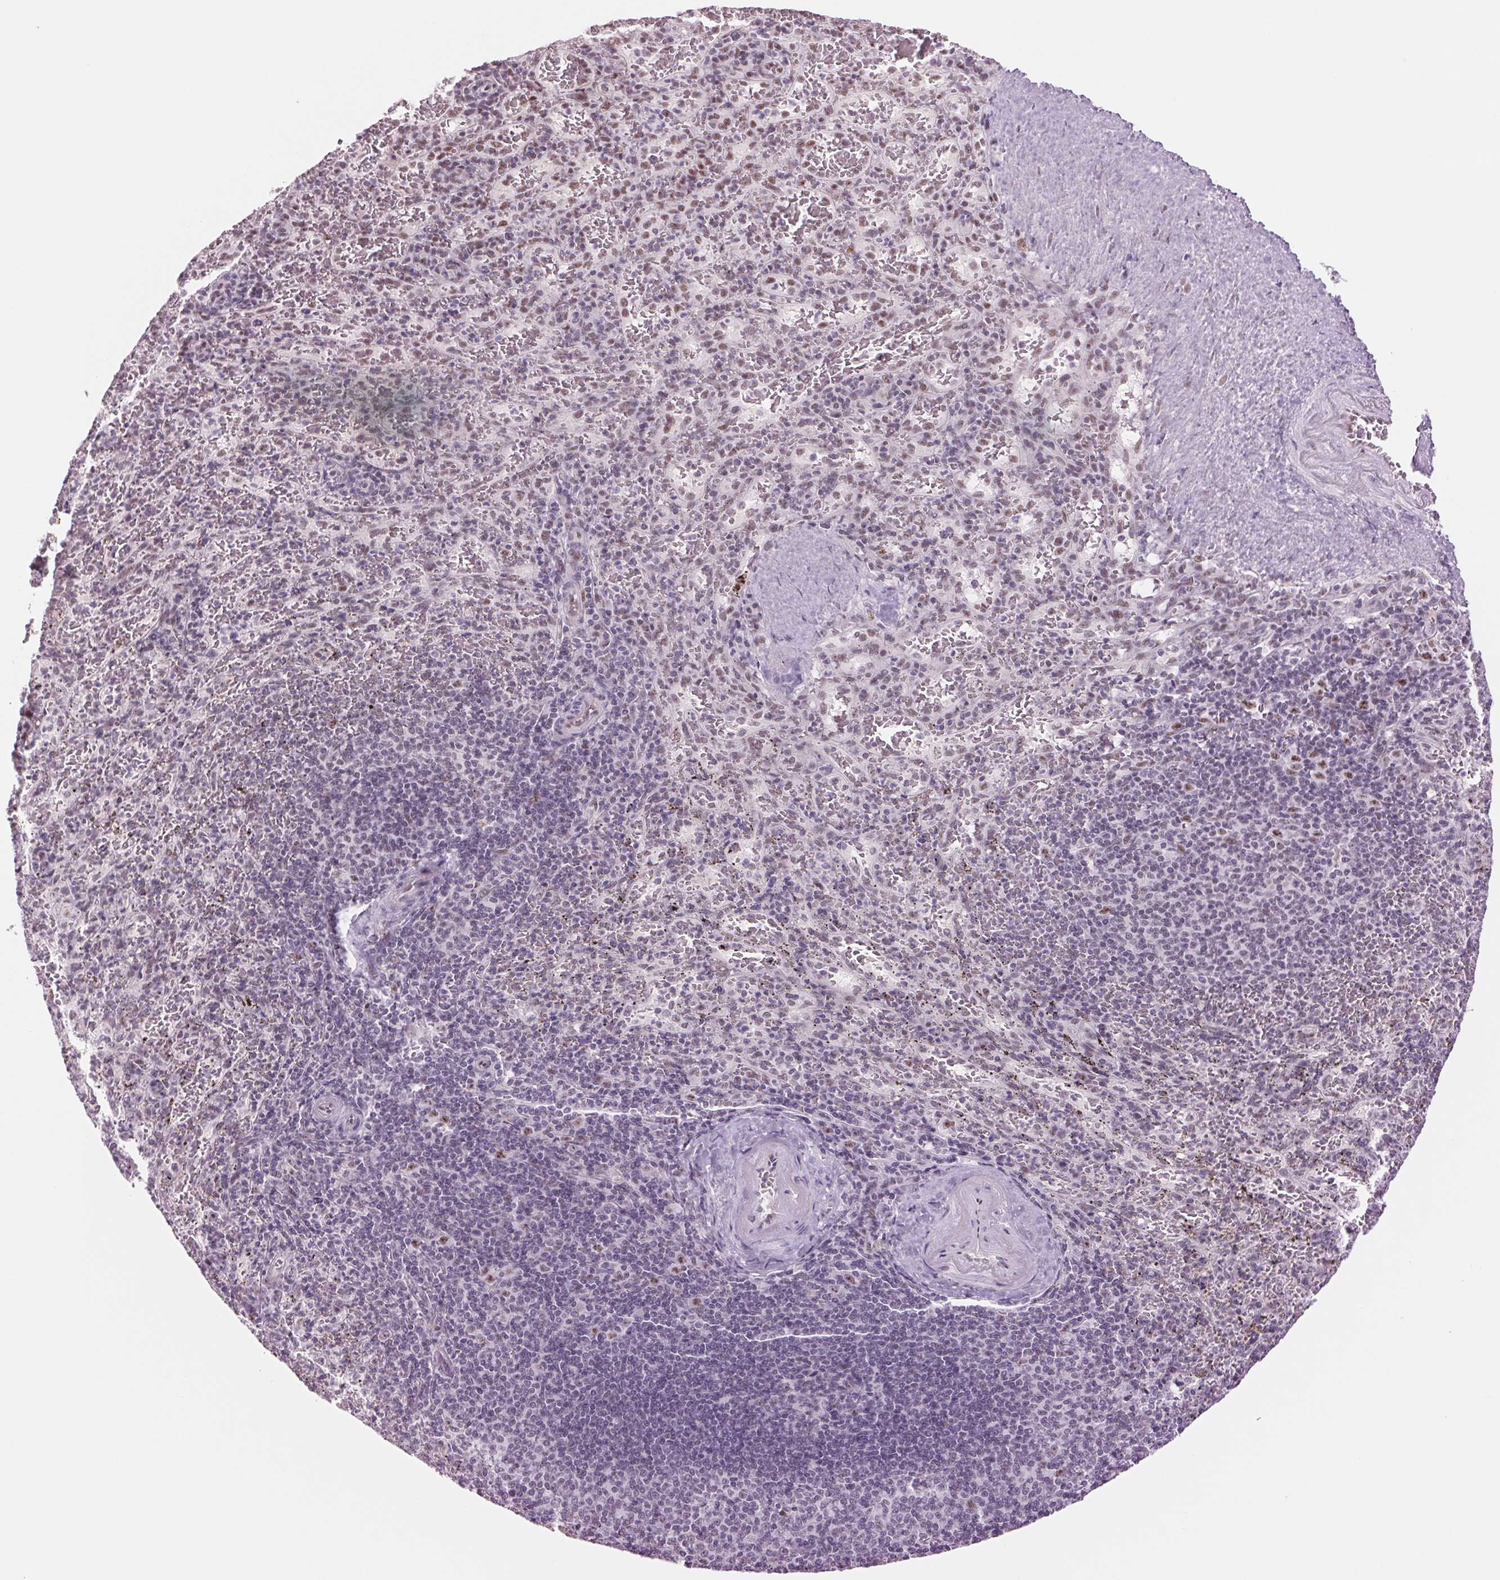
{"staining": {"intensity": "moderate", "quantity": "<25%", "location": "nuclear"}, "tissue": "spleen", "cell_type": "Cells in red pulp", "image_type": "normal", "snomed": [{"axis": "morphology", "description": "Normal tissue, NOS"}, {"axis": "topography", "description": "Spleen"}], "caption": "A photomicrograph of human spleen stained for a protein shows moderate nuclear brown staining in cells in red pulp. The protein of interest is stained brown, and the nuclei are stained in blue (DAB (3,3'-diaminobenzidine) IHC with brightfield microscopy, high magnification).", "gene": "ZC3H14", "patient": {"sex": "male", "age": 57}}